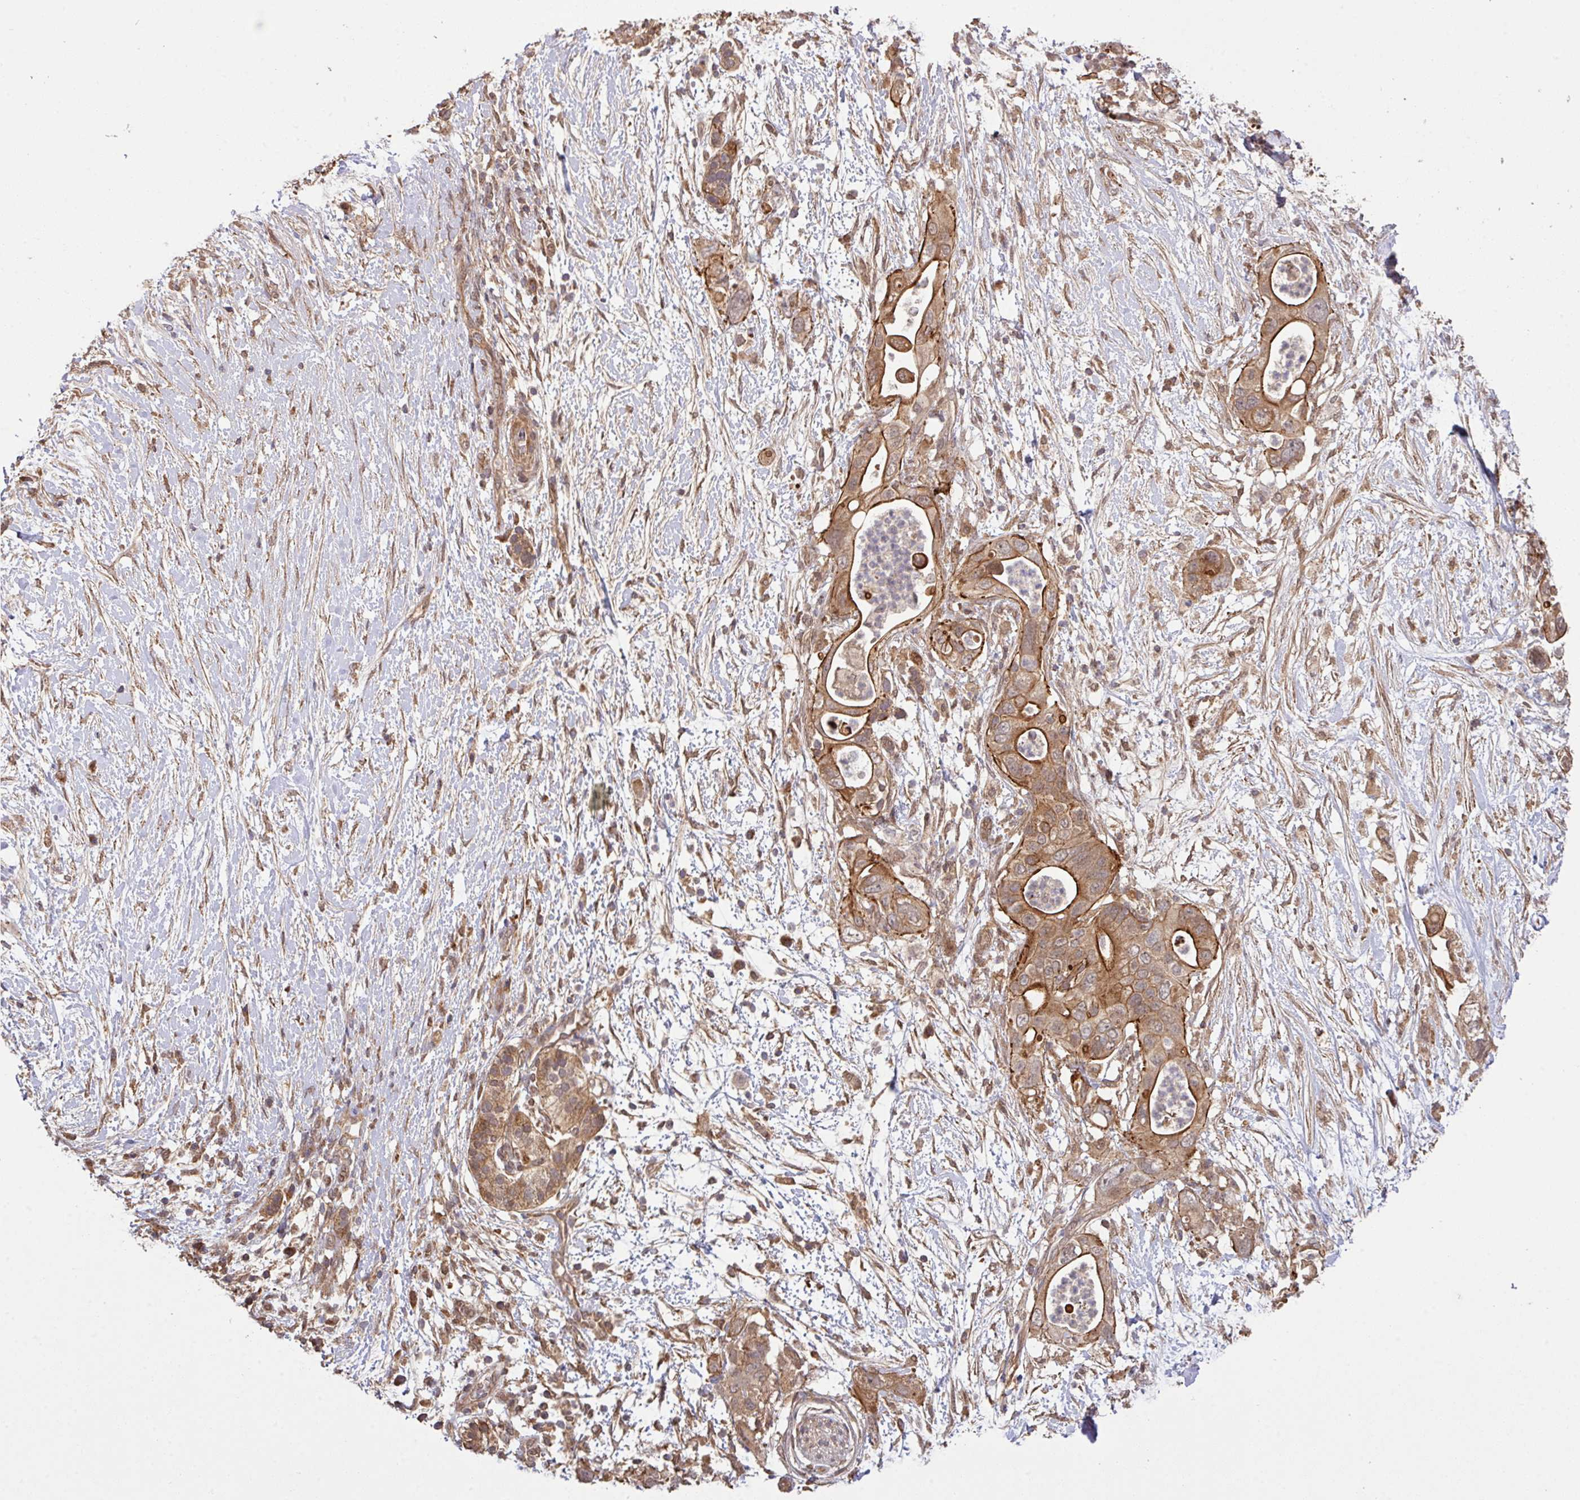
{"staining": {"intensity": "moderate", "quantity": ">75%", "location": "cytoplasmic/membranous"}, "tissue": "pancreatic cancer", "cell_type": "Tumor cells", "image_type": "cancer", "snomed": [{"axis": "morphology", "description": "Adenocarcinoma, NOS"}, {"axis": "topography", "description": "Pancreas"}], "caption": "Protein expression analysis of pancreatic adenocarcinoma exhibits moderate cytoplasmic/membranous positivity in about >75% of tumor cells.", "gene": "ARPIN", "patient": {"sex": "female", "age": 72}}